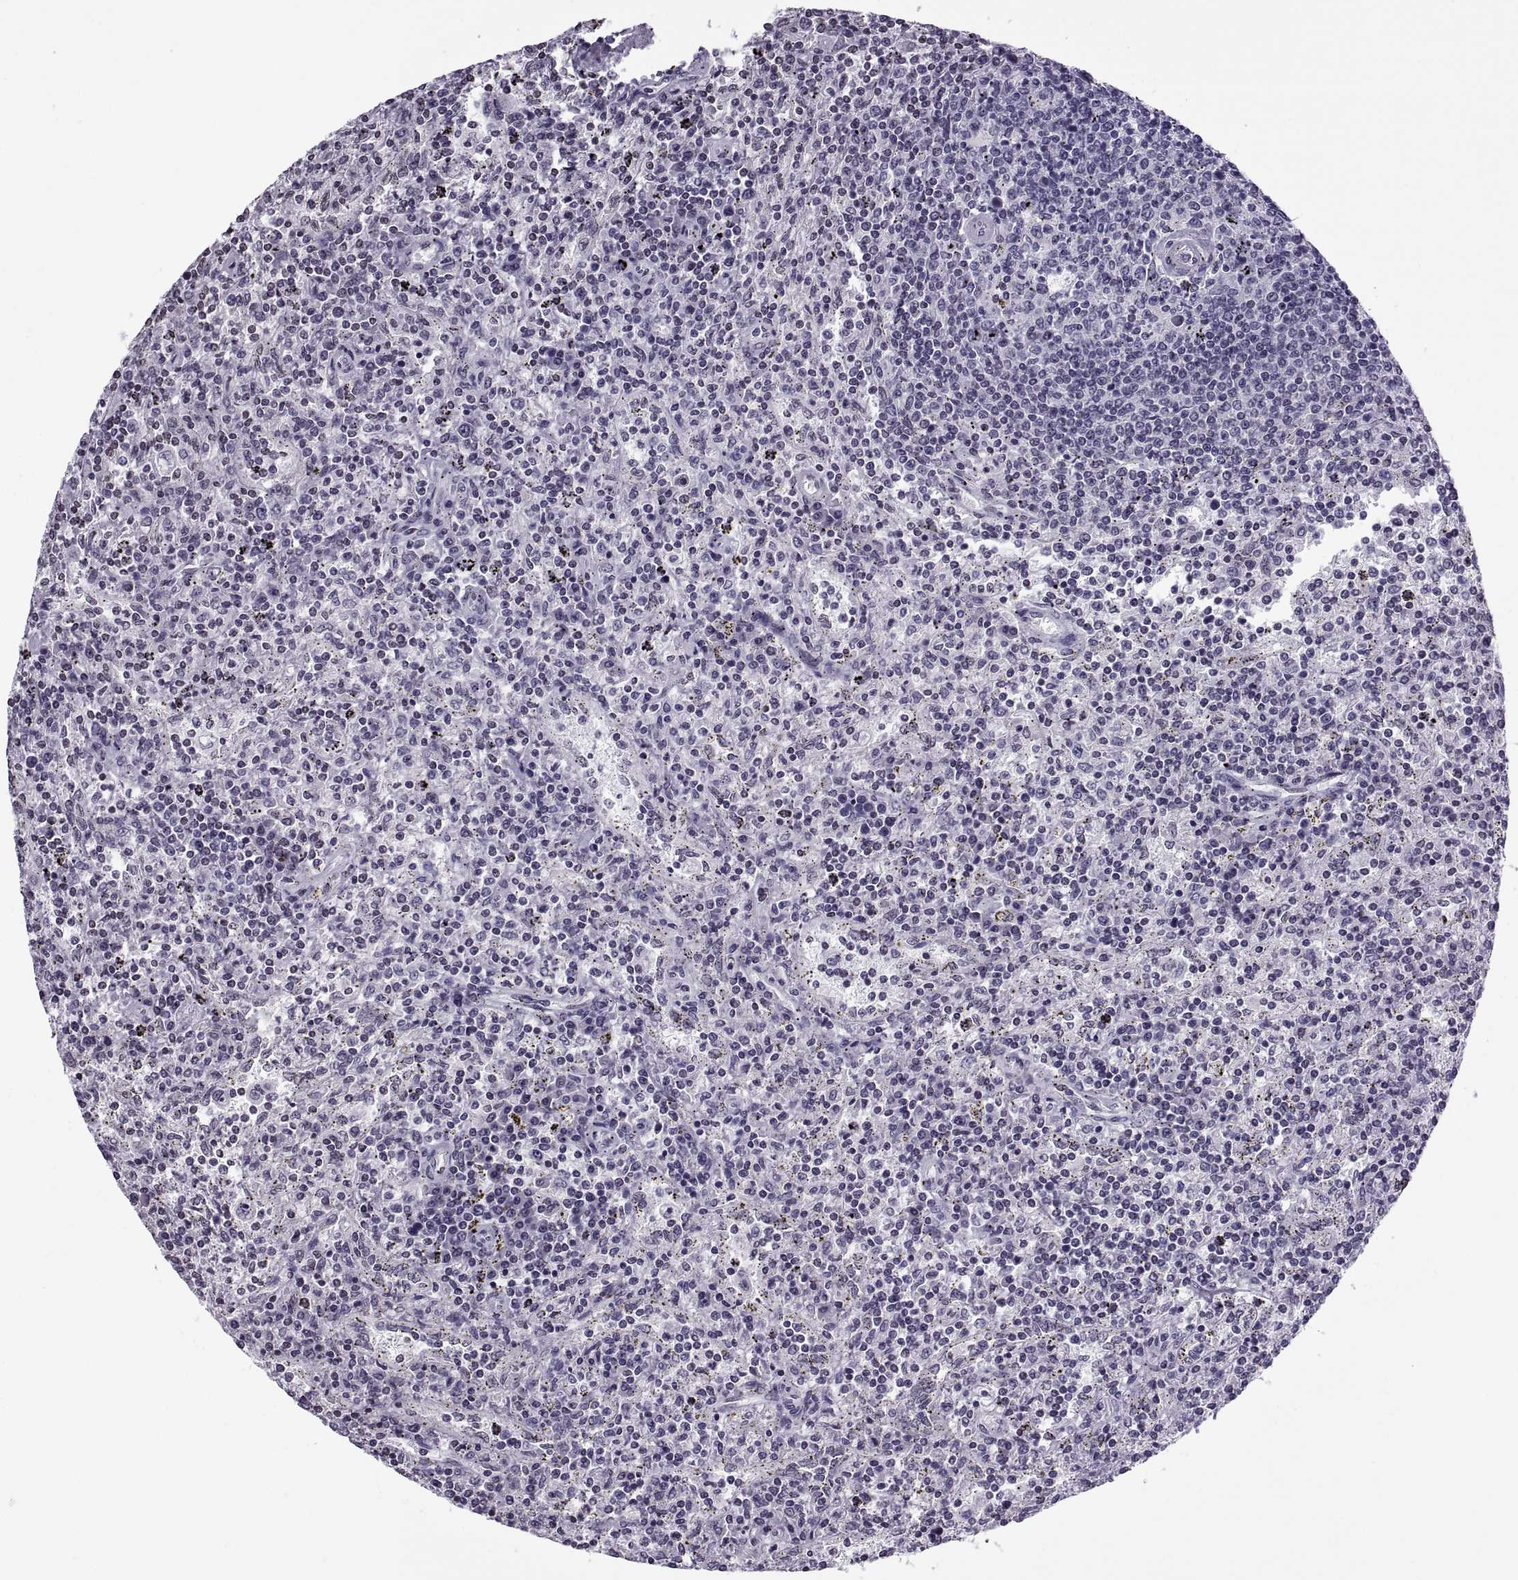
{"staining": {"intensity": "negative", "quantity": "none", "location": "none"}, "tissue": "lymphoma", "cell_type": "Tumor cells", "image_type": "cancer", "snomed": [{"axis": "morphology", "description": "Malignant lymphoma, non-Hodgkin's type, Low grade"}, {"axis": "topography", "description": "Spleen"}], "caption": "Micrograph shows no protein expression in tumor cells of lymphoma tissue. The staining is performed using DAB (3,3'-diaminobenzidine) brown chromogen with nuclei counter-stained in using hematoxylin.", "gene": "H1-8", "patient": {"sex": "male", "age": 62}}